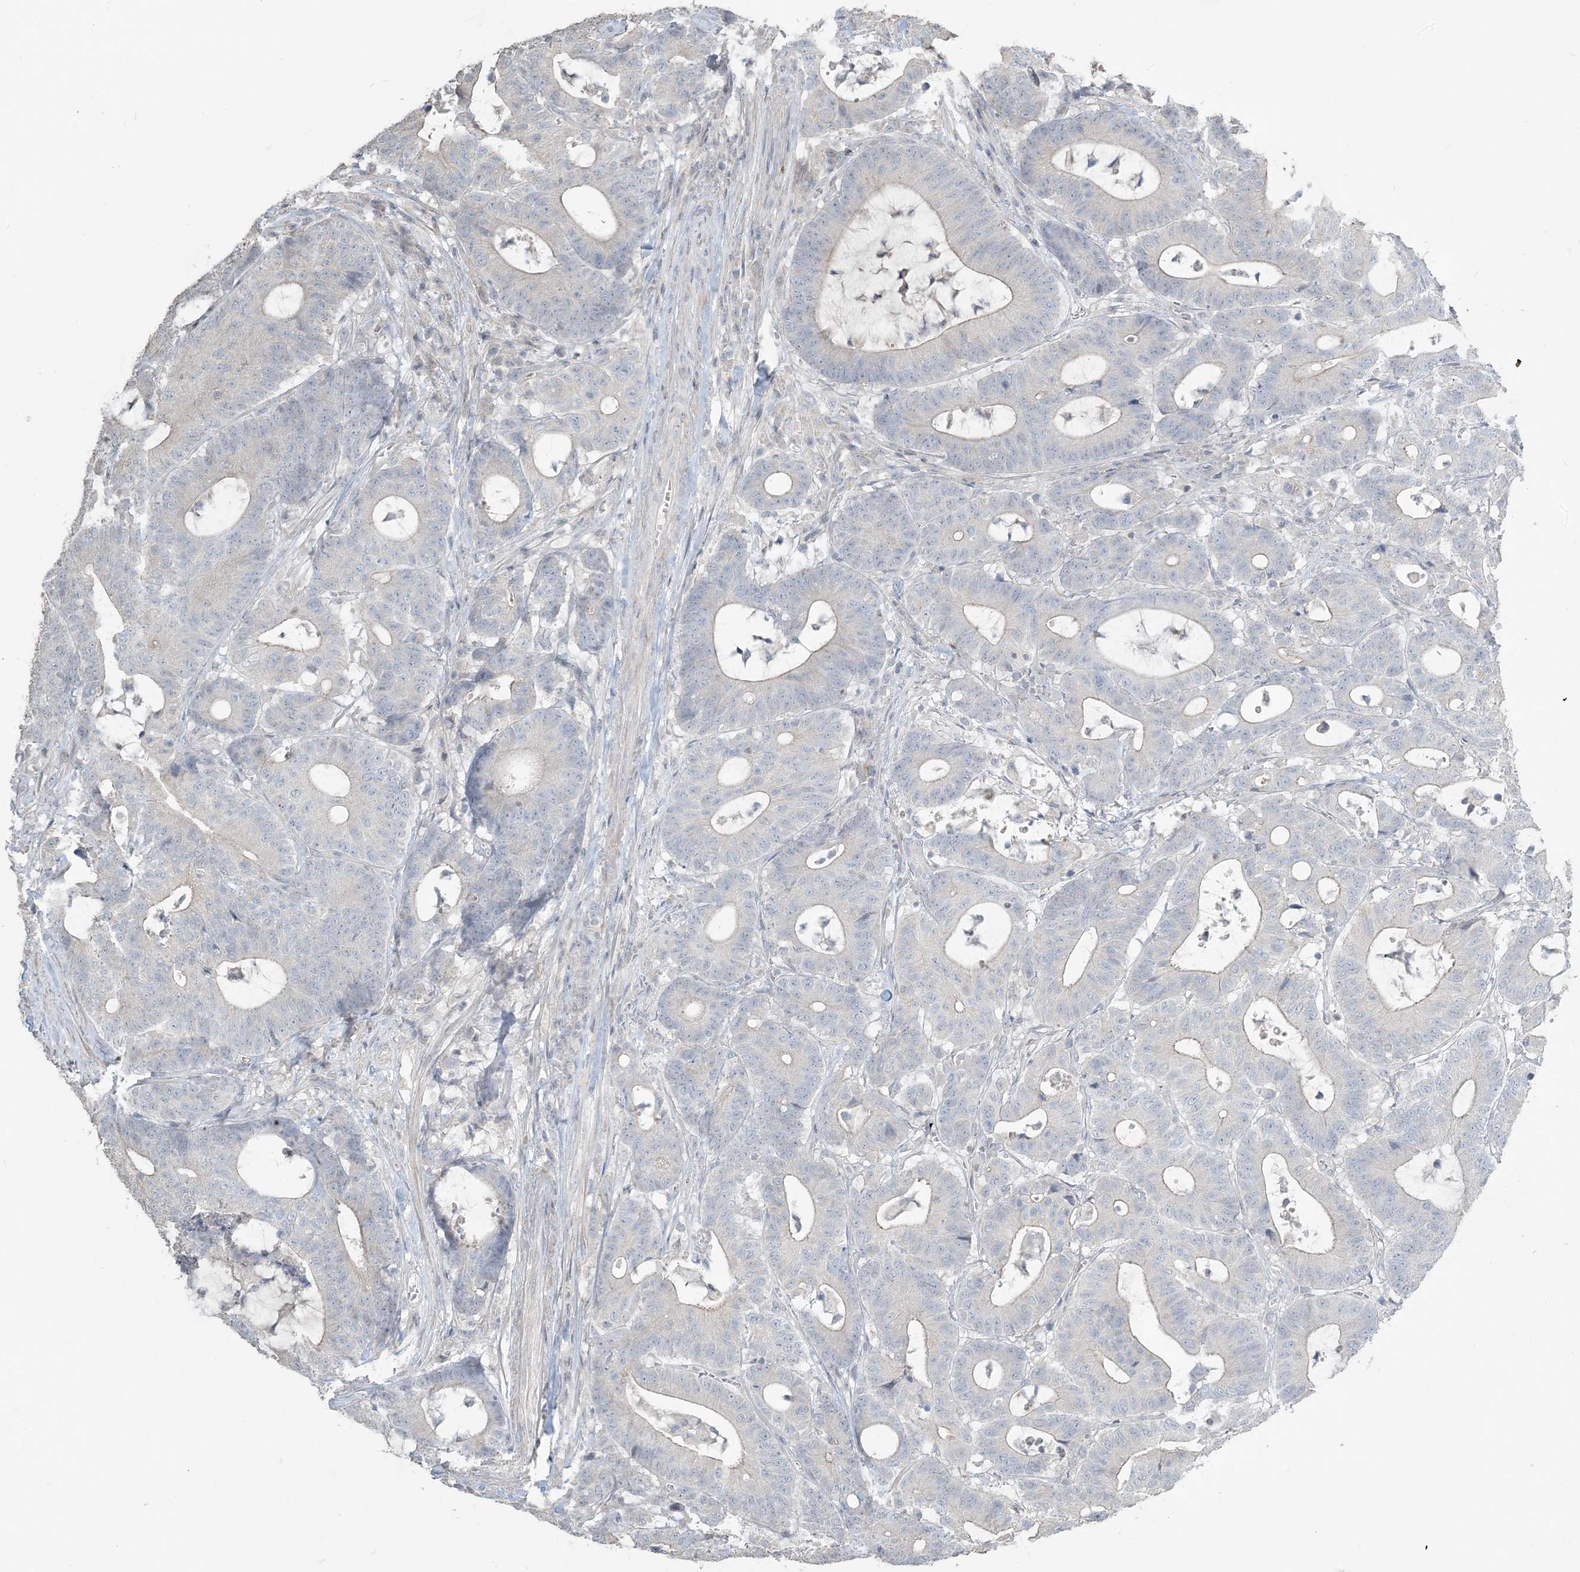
{"staining": {"intensity": "negative", "quantity": "none", "location": "none"}, "tissue": "colorectal cancer", "cell_type": "Tumor cells", "image_type": "cancer", "snomed": [{"axis": "morphology", "description": "Adenocarcinoma, NOS"}, {"axis": "topography", "description": "Colon"}], "caption": "High magnification brightfield microscopy of colorectal cancer (adenocarcinoma) stained with DAB (3,3'-diaminobenzidine) (brown) and counterstained with hematoxylin (blue): tumor cells show no significant staining. The staining was performed using DAB (3,3'-diaminobenzidine) to visualize the protein expression in brown, while the nuclei were stained in blue with hematoxylin (Magnification: 20x).", "gene": "NPHS2", "patient": {"sex": "female", "age": 84}}